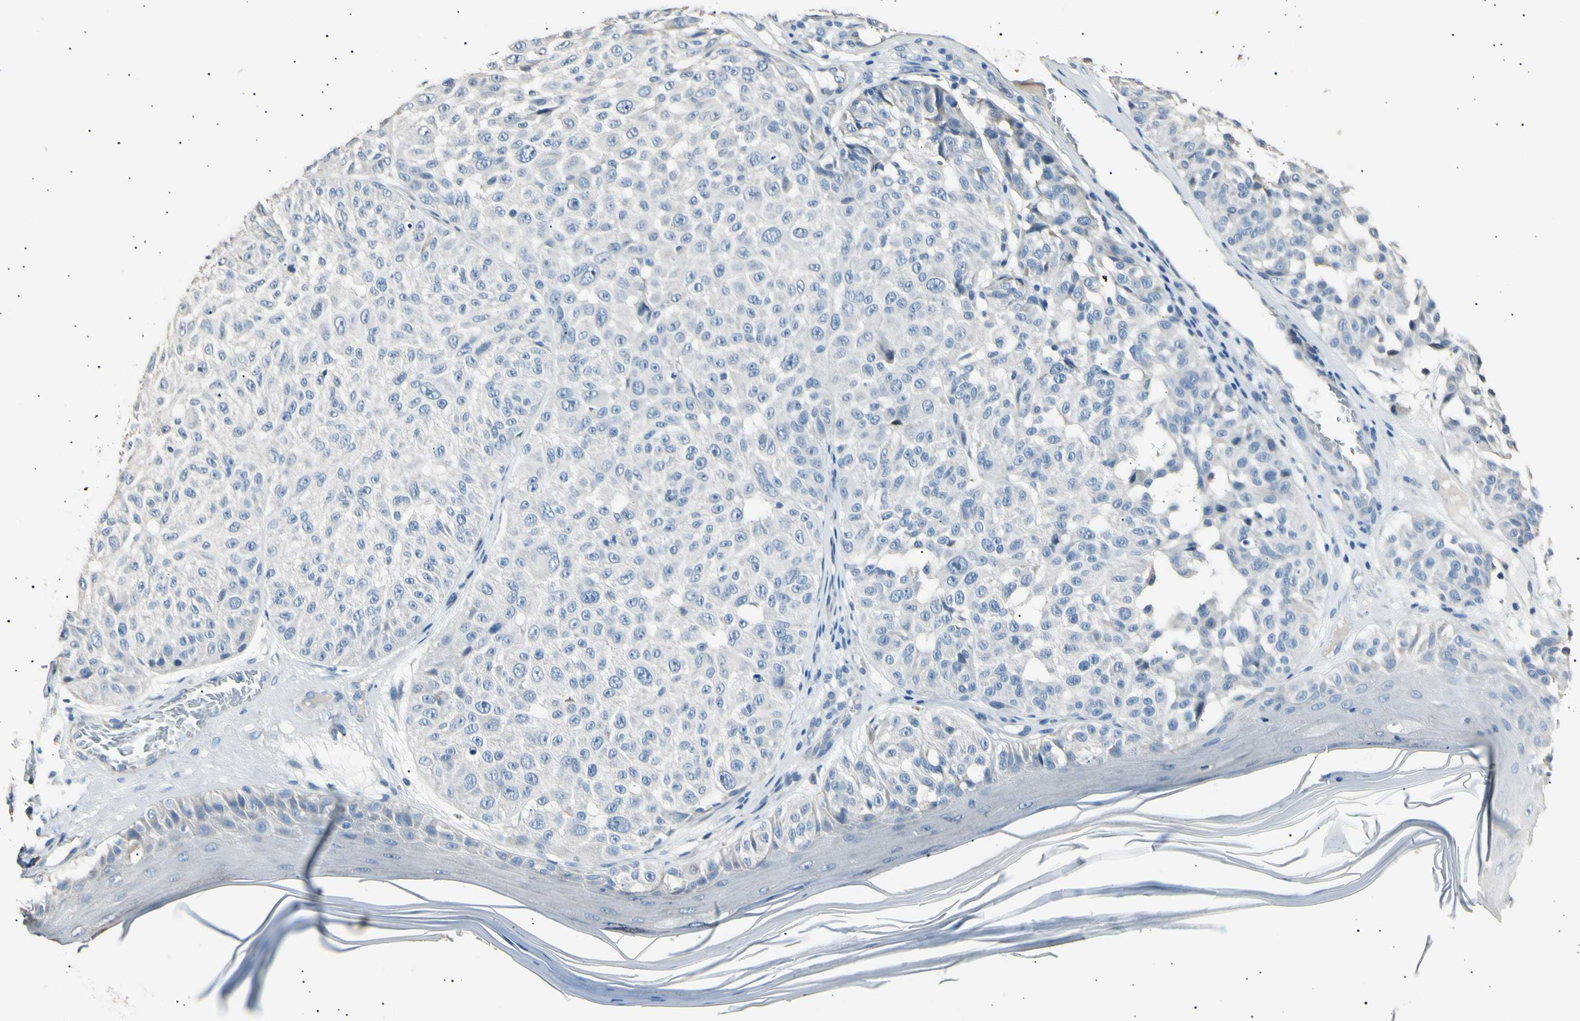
{"staining": {"intensity": "negative", "quantity": "none", "location": "none"}, "tissue": "melanoma", "cell_type": "Tumor cells", "image_type": "cancer", "snomed": [{"axis": "morphology", "description": "Malignant melanoma, NOS"}, {"axis": "topography", "description": "Skin"}], "caption": "Protein analysis of melanoma displays no significant expression in tumor cells.", "gene": "LDLR", "patient": {"sex": "female", "age": 46}}